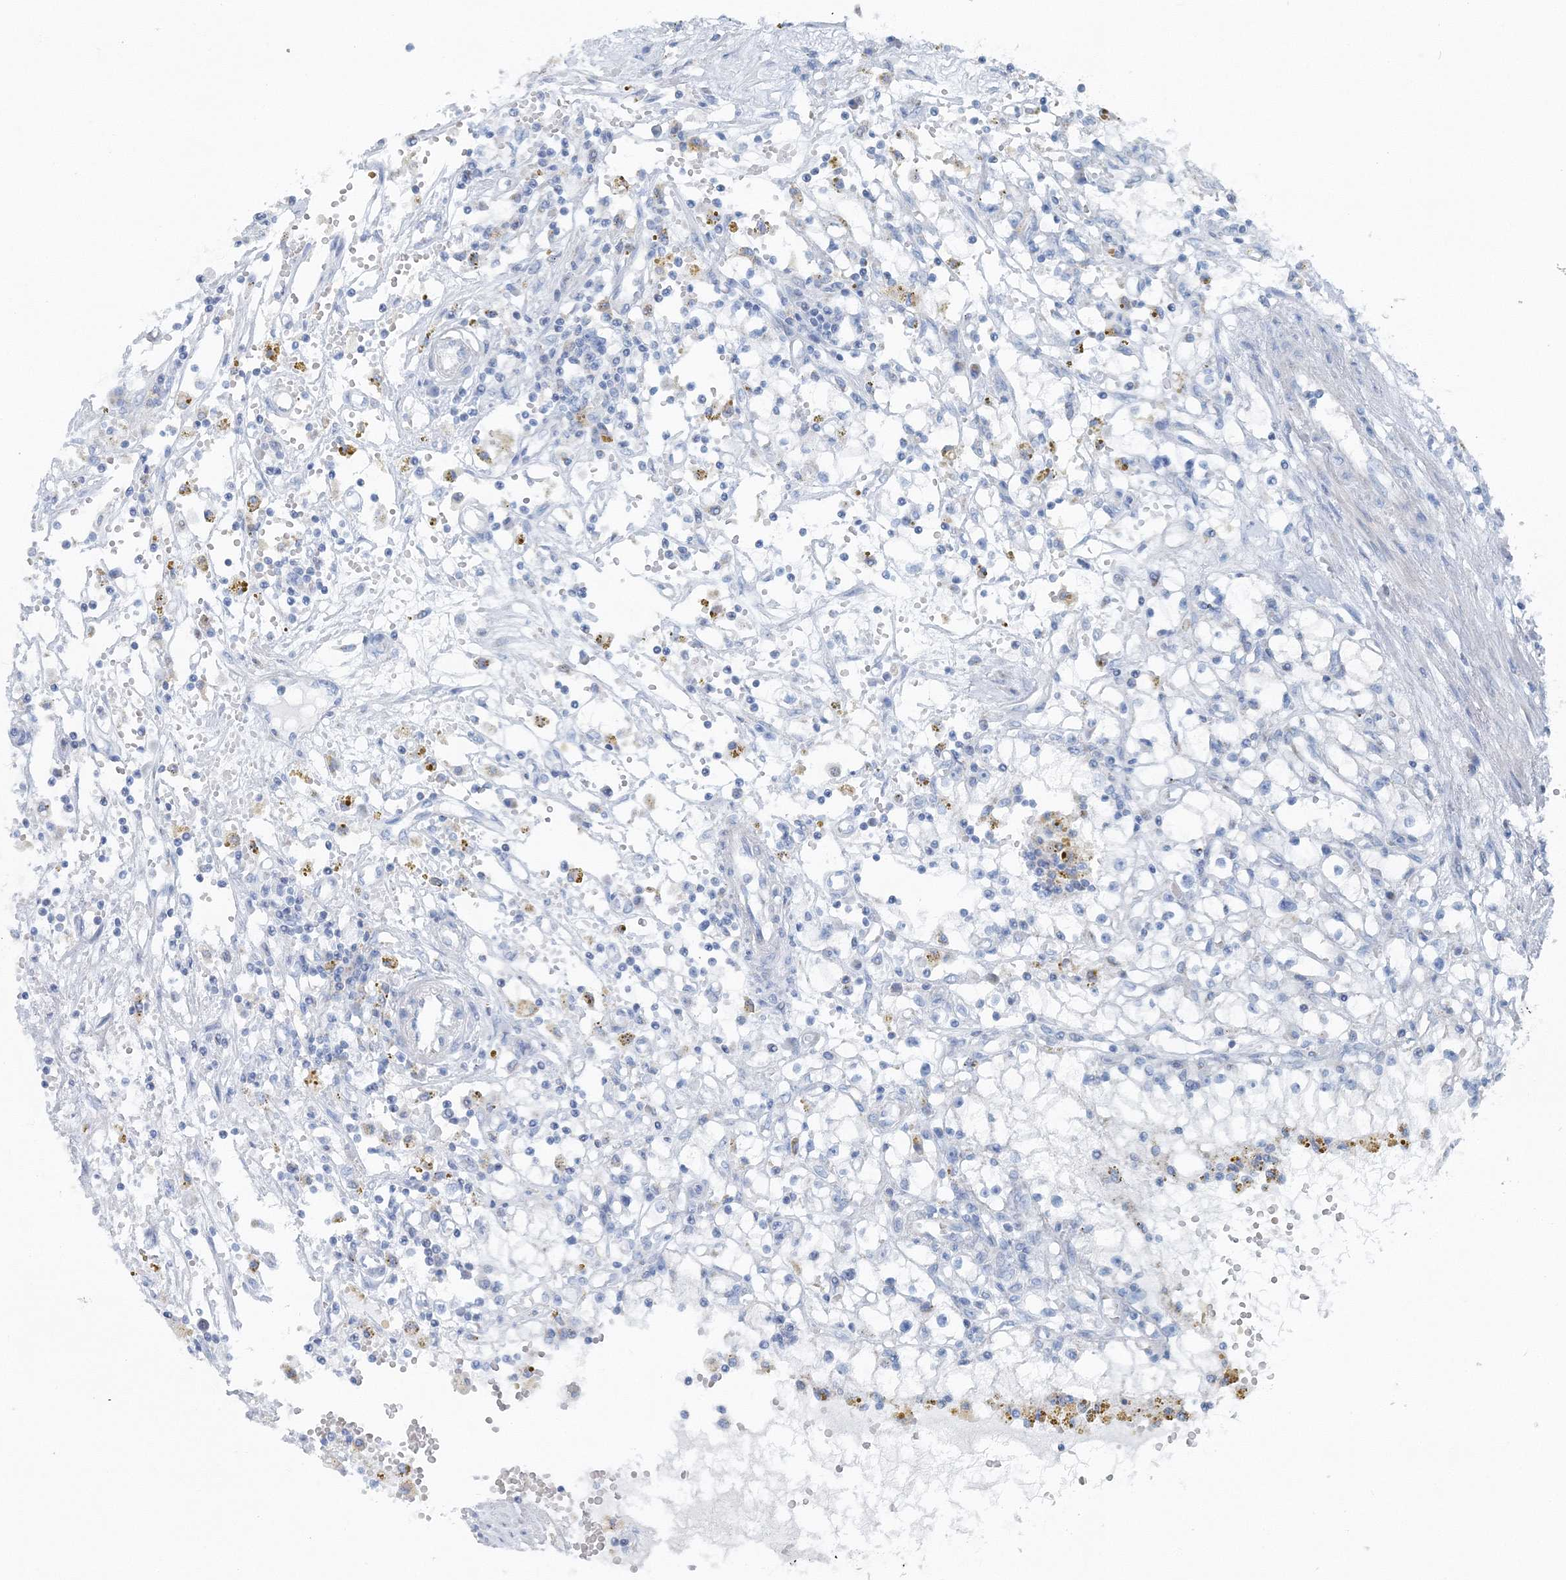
{"staining": {"intensity": "negative", "quantity": "none", "location": "none"}, "tissue": "renal cancer", "cell_type": "Tumor cells", "image_type": "cancer", "snomed": [{"axis": "morphology", "description": "Adenocarcinoma, NOS"}, {"axis": "topography", "description": "Kidney"}], "caption": "Immunohistochemistry (IHC) of adenocarcinoma (renal) displays no staining in tumor cells.", "gene": "GABARAPL2", "patient": {"sex": "male", "age": 56}}